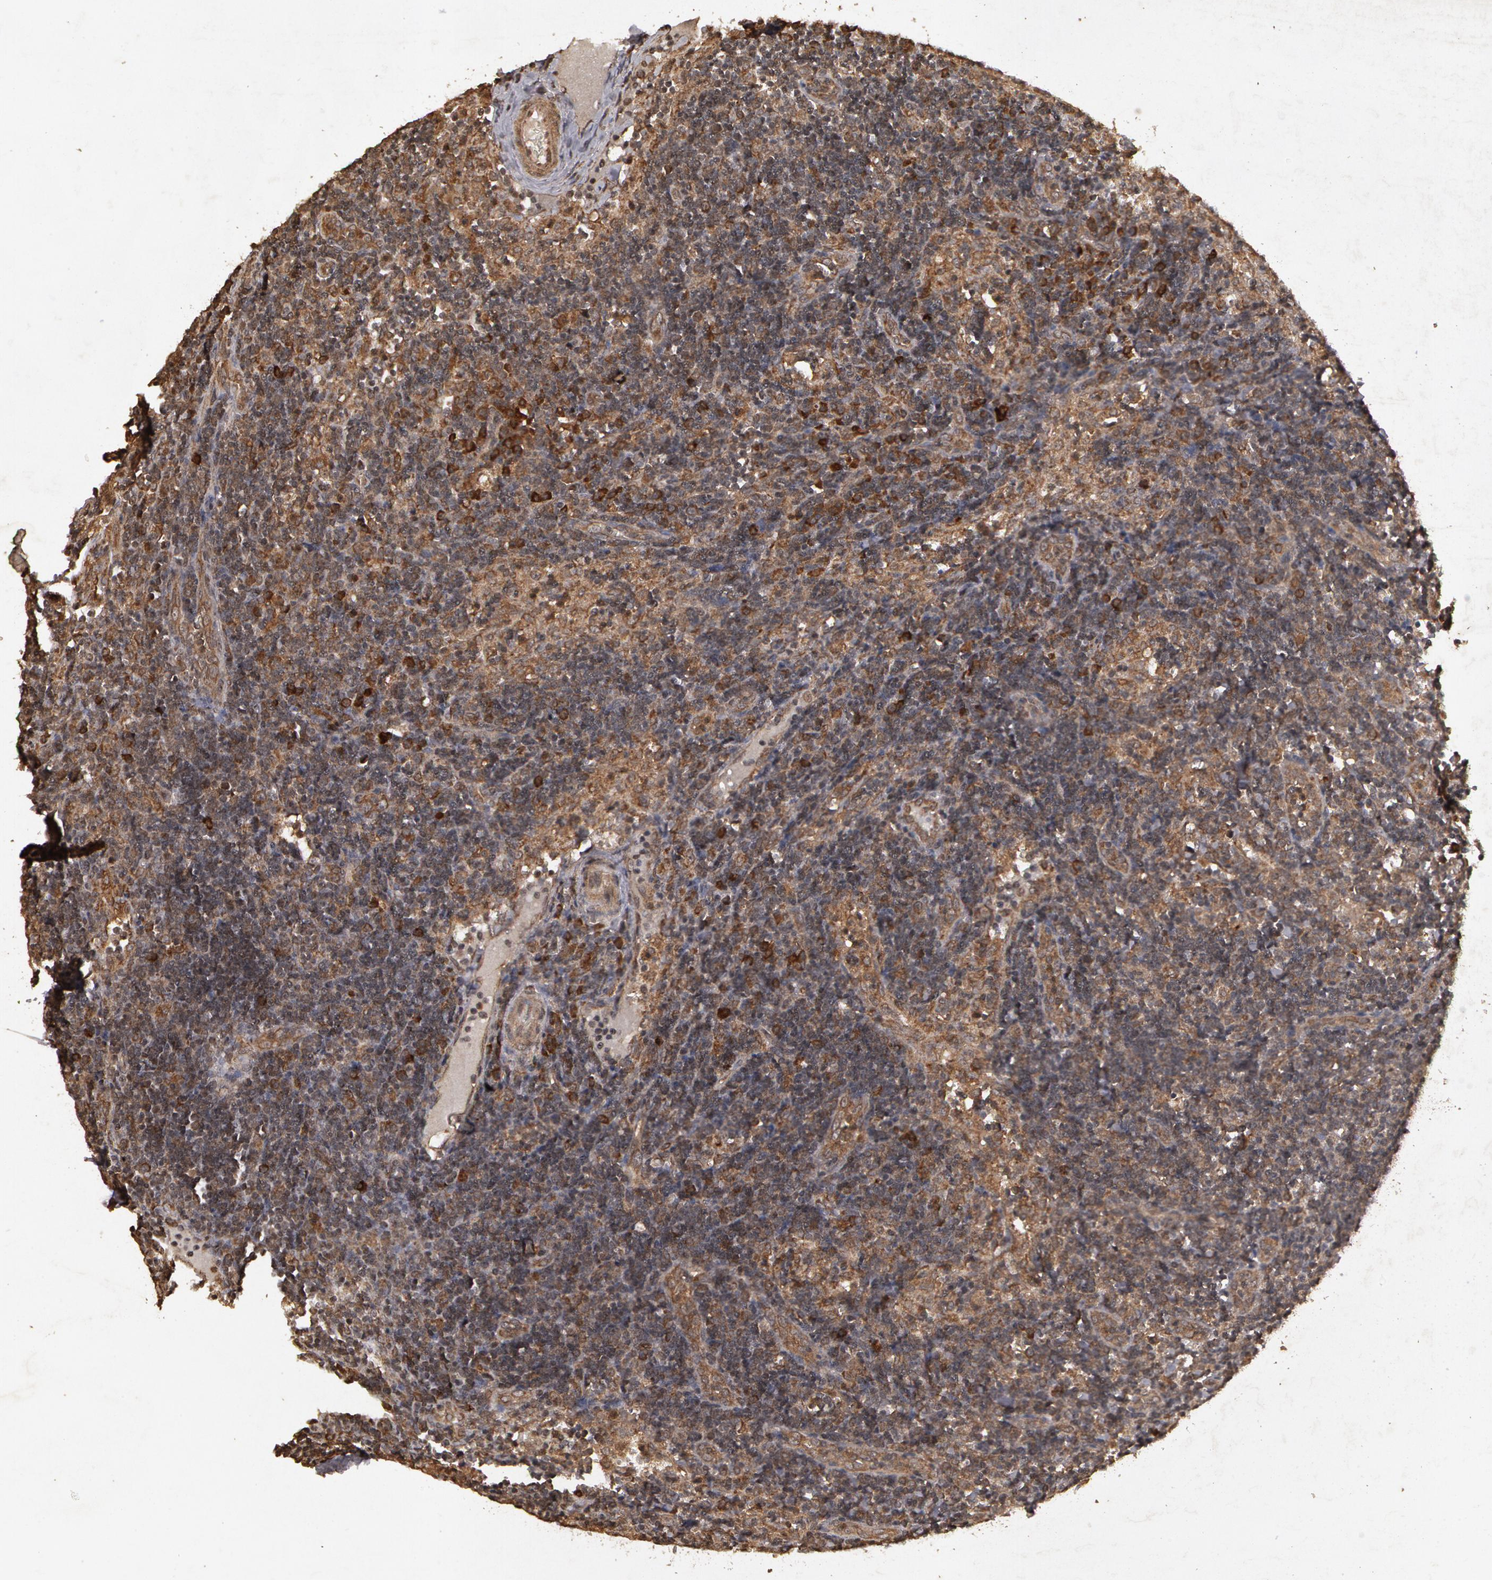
{"staining": {"intensity": "moderate", "quantity": "25%-75%", "location": "cytoplasmic/membranous"}, "tissue": "lymph node", "cell_type": "Non-germinal center cells", "image_type": "normal", "snomed": [{"axis": "morphology", "description": "Normal tissue, NOS"}, {"axis": "morphology", "description": "Inflammation, NOS"}, {"axis": "topography", "description": "Lymph node"}, {"axis": "topography", "description": "Salivary gland"}], "caption": "Protein analysis of normal lymph node reveals moderate cytoplasmic/membranous staining in approximately 25%-75% of non-germinal center cells. (Brightfield microscopy of DAB IHC at high magnification).", "gene": "CALR", "patient": {"sex": "male", "age": 3}}